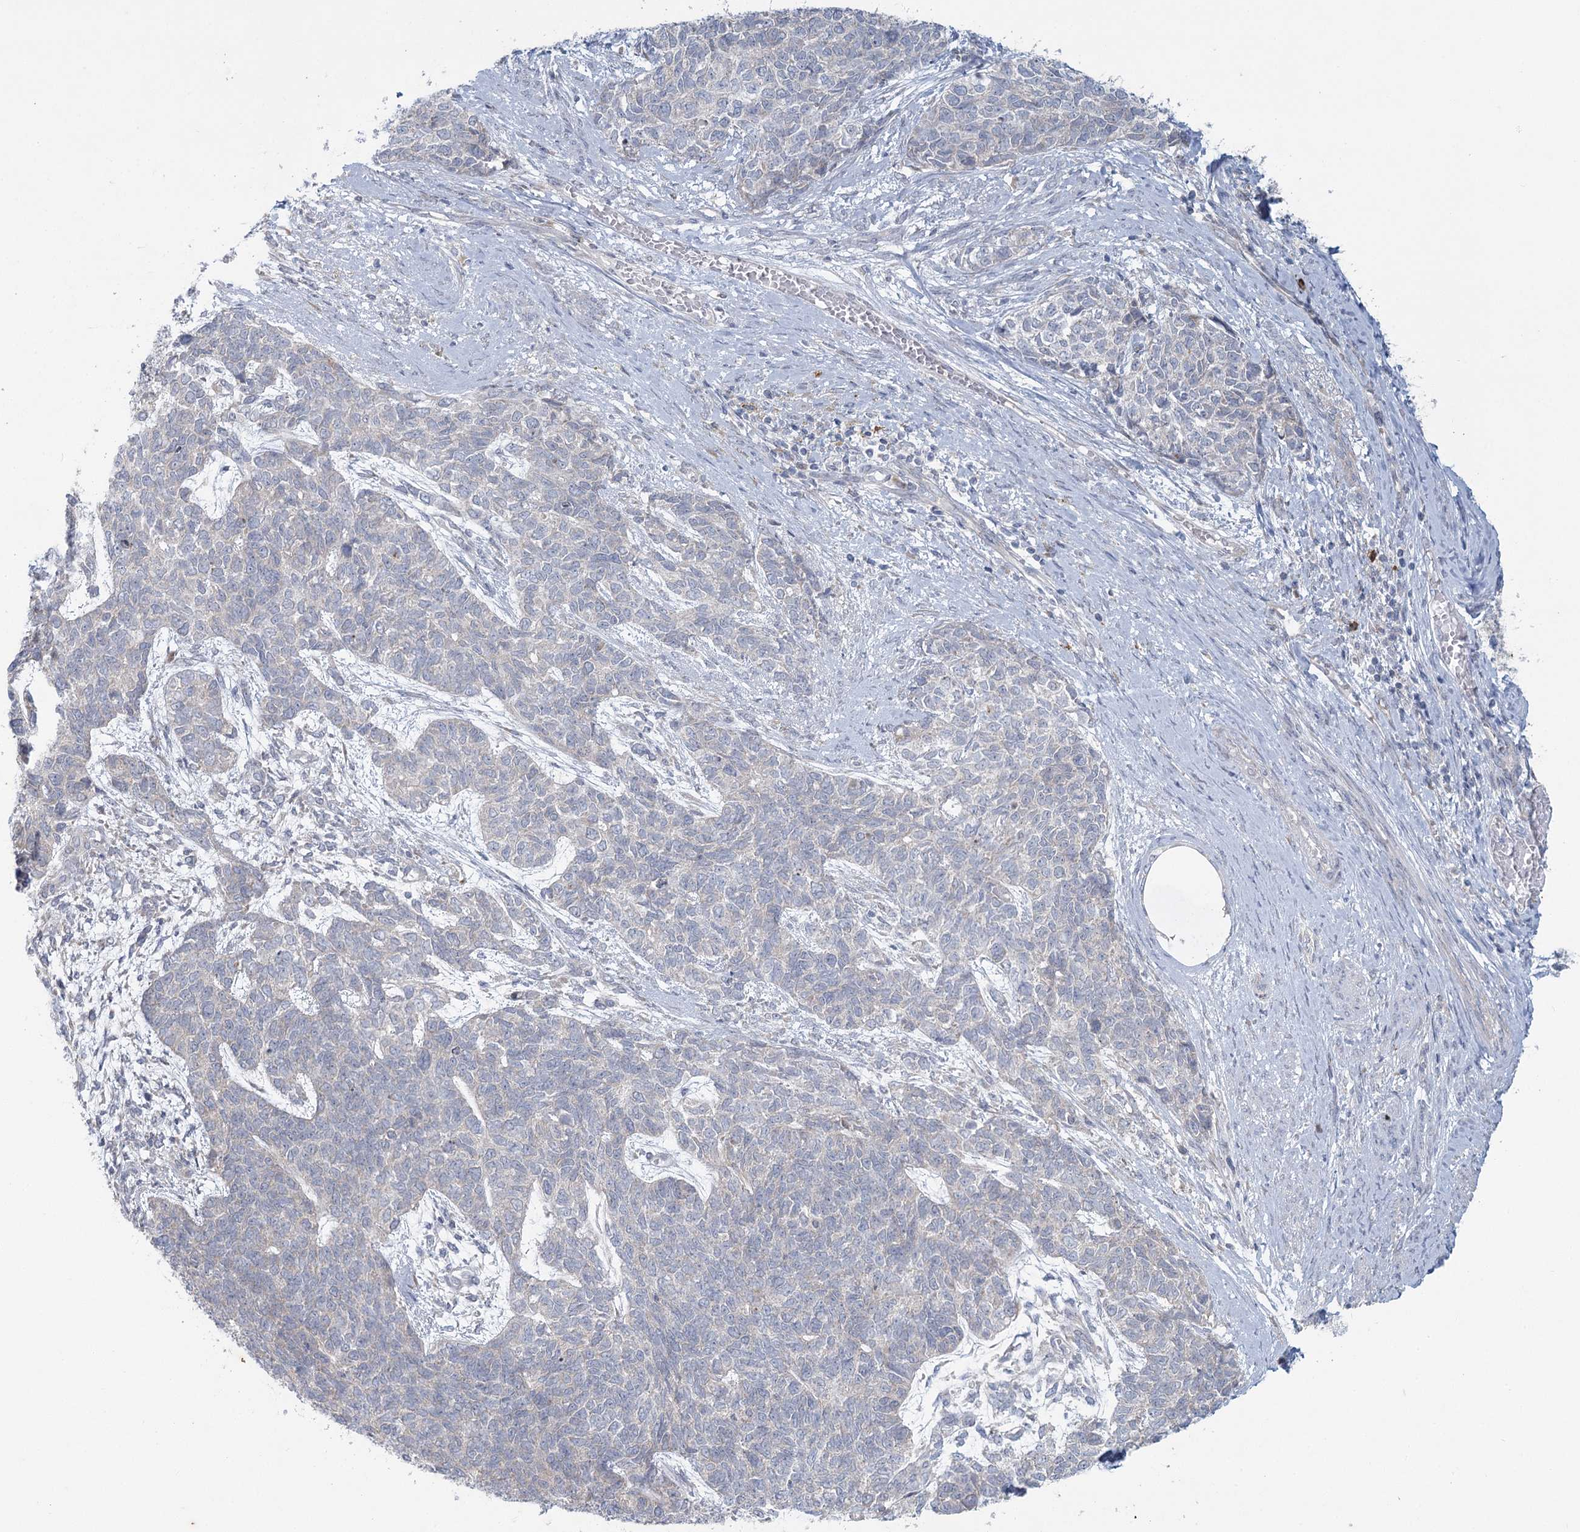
{"staining": {"intensity": "negative", "quantity": "none", "location": "none"}, "tissue": "cervical cancer", "cell_type": "Tumor cells", "image_type": "cancer", "snomed": [{"axis": "morphology", "description": "Squamous cell carcinoma, NOS"}, {"axis": "topography", "description": "Cervix"}], "caption": "Immunohistochemical staining of human cervical squamous cell carcinoma shows no significant staining in tumor cells.", "gene": "PLA2G12A", "patient": {"sex": "female", "age": 63}}